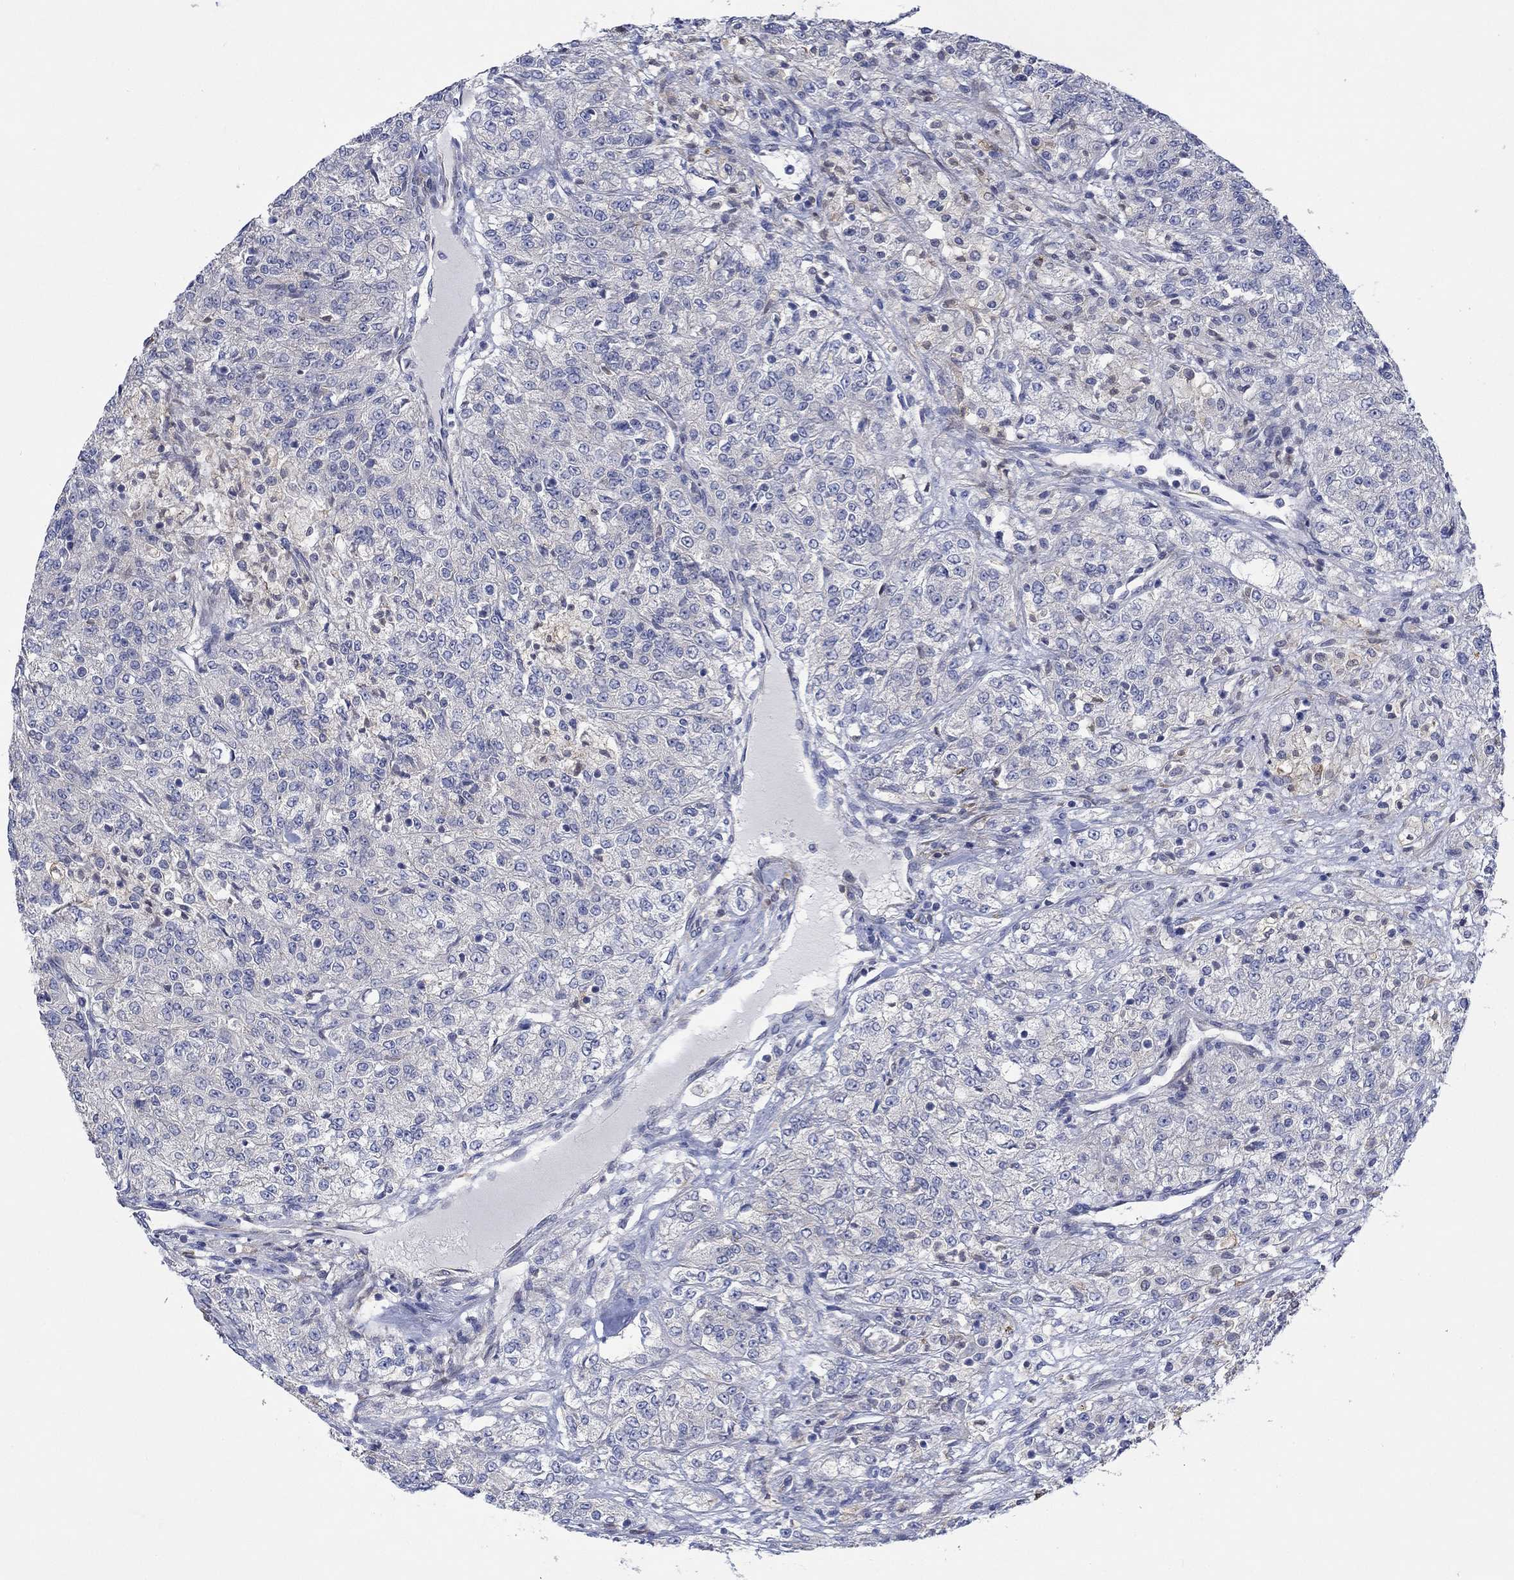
{"staining": {"intensity": "negative", "quantity": "none", "location": "none"}, "tissue": "renal cancer", "cell_type": "Tumor cells", "image_type": "cancer", "snomed": [{"axis": "morphology", "description": "Adenocarcinoma, NOS"}, {"axis": "topography", "description": "Kidney"}], "caption": "Renal cancer (adenocarcinoma) was stained to show a protein in brown. There is no significant positivity in tumor cells. (IHC, brightfield microscopy, high magnification).", "gene": "CAMK1D", "patient": {"sex": "female", "age": 63}}